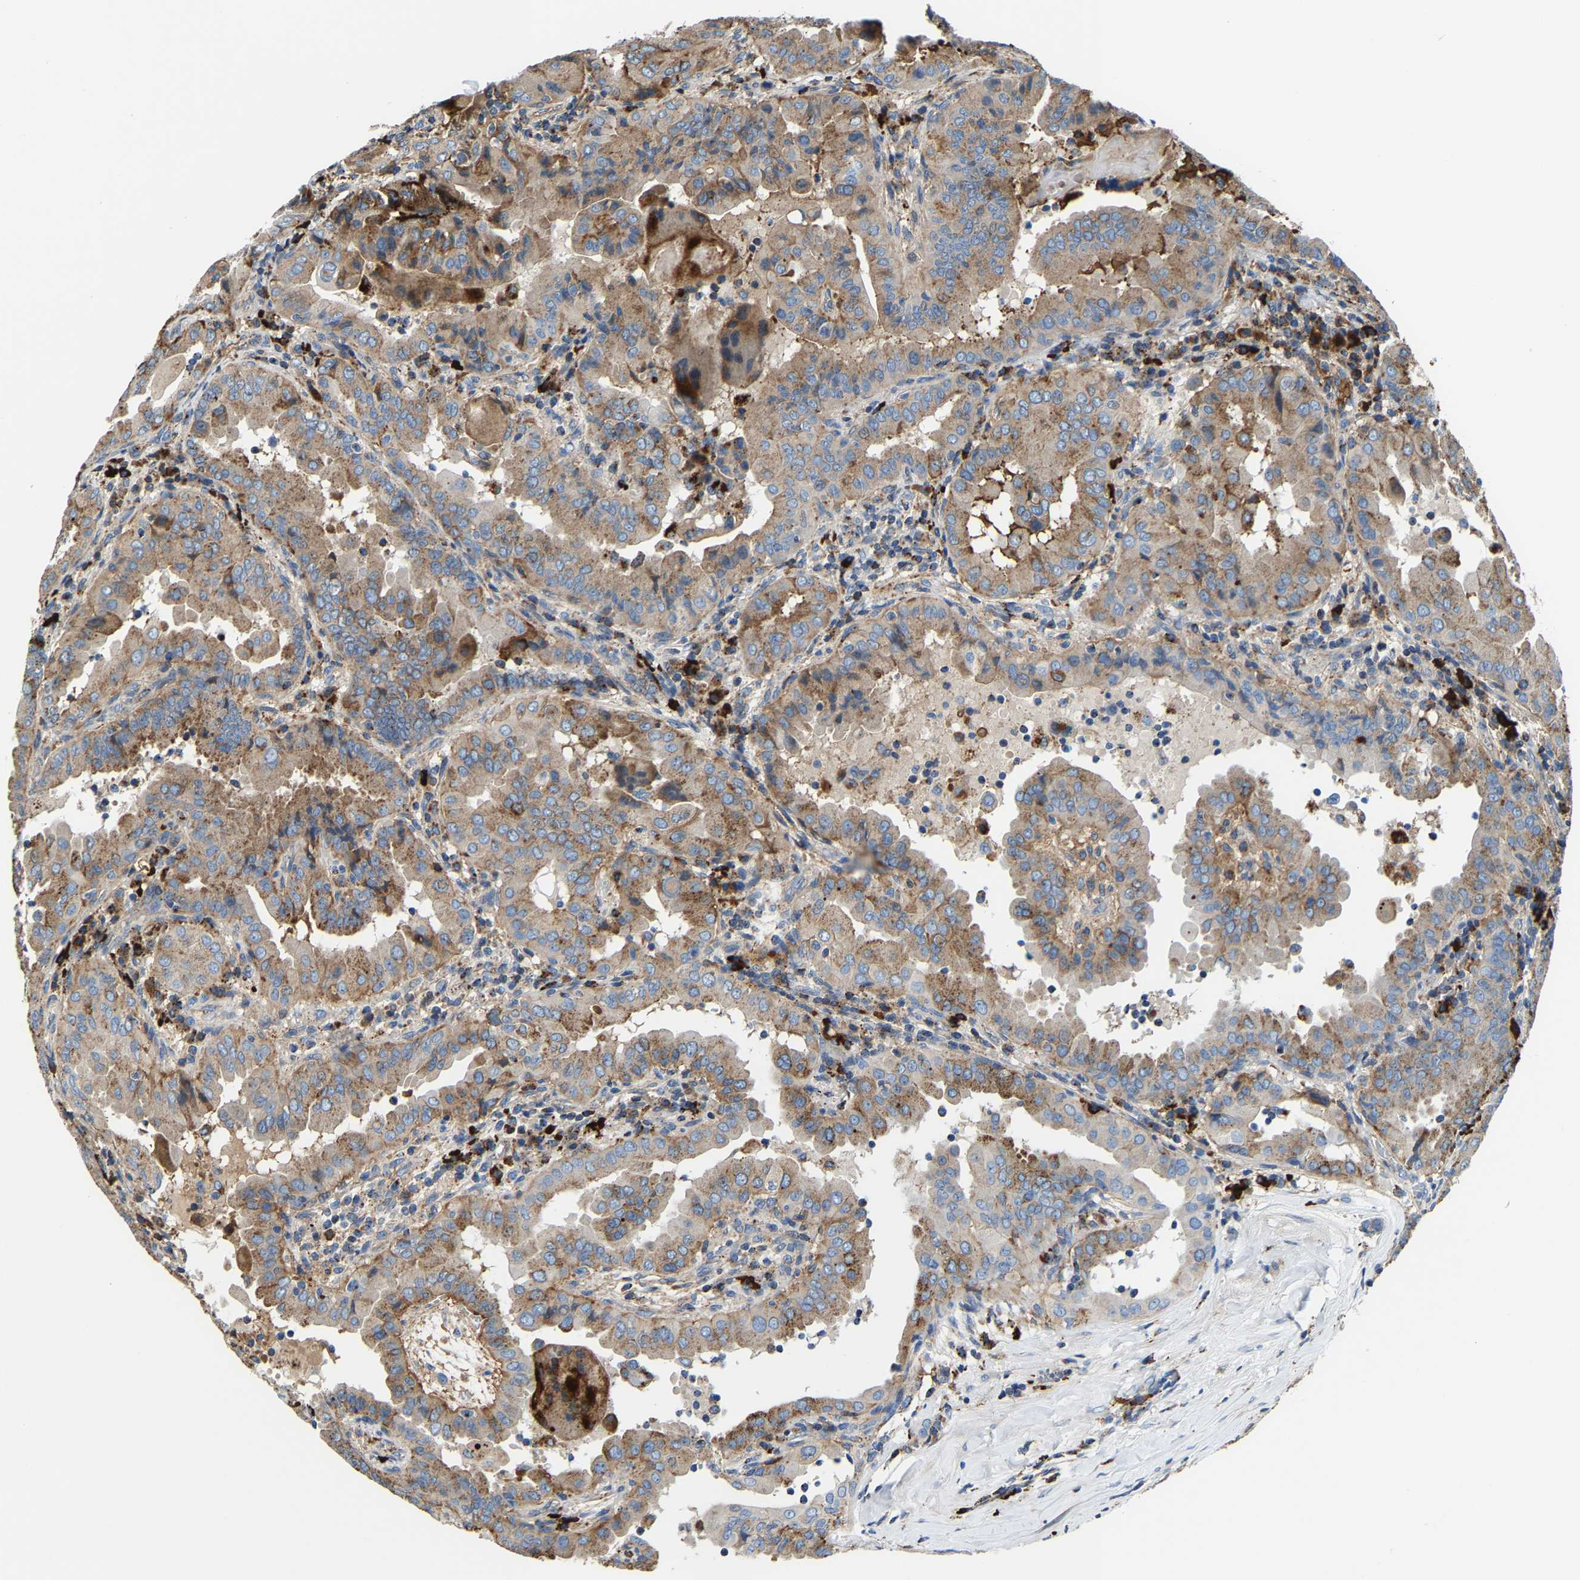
{"staining": {"intensity": "moderate", "quantity": ">75%", "location": "cytoplasmic/membranous"}, "tissue": "thyroid cancer", "cell_type": "Tumor cells", "image_type": "cancer", "snomed": [{"axis": "morphology", "description": "Papillary adenocarcinoma, NOS"}, {"axis": "topography", "description": "Thyroid gland"}], "caption": "DAB immunohistochemical staining of thyroid cancer demonstrates moderate cytoplasmic/membranous protein positivity in approximately >75% of tumor cells.", "gene": "DPP7", "patient": {"sex": "male", "age": 33}}